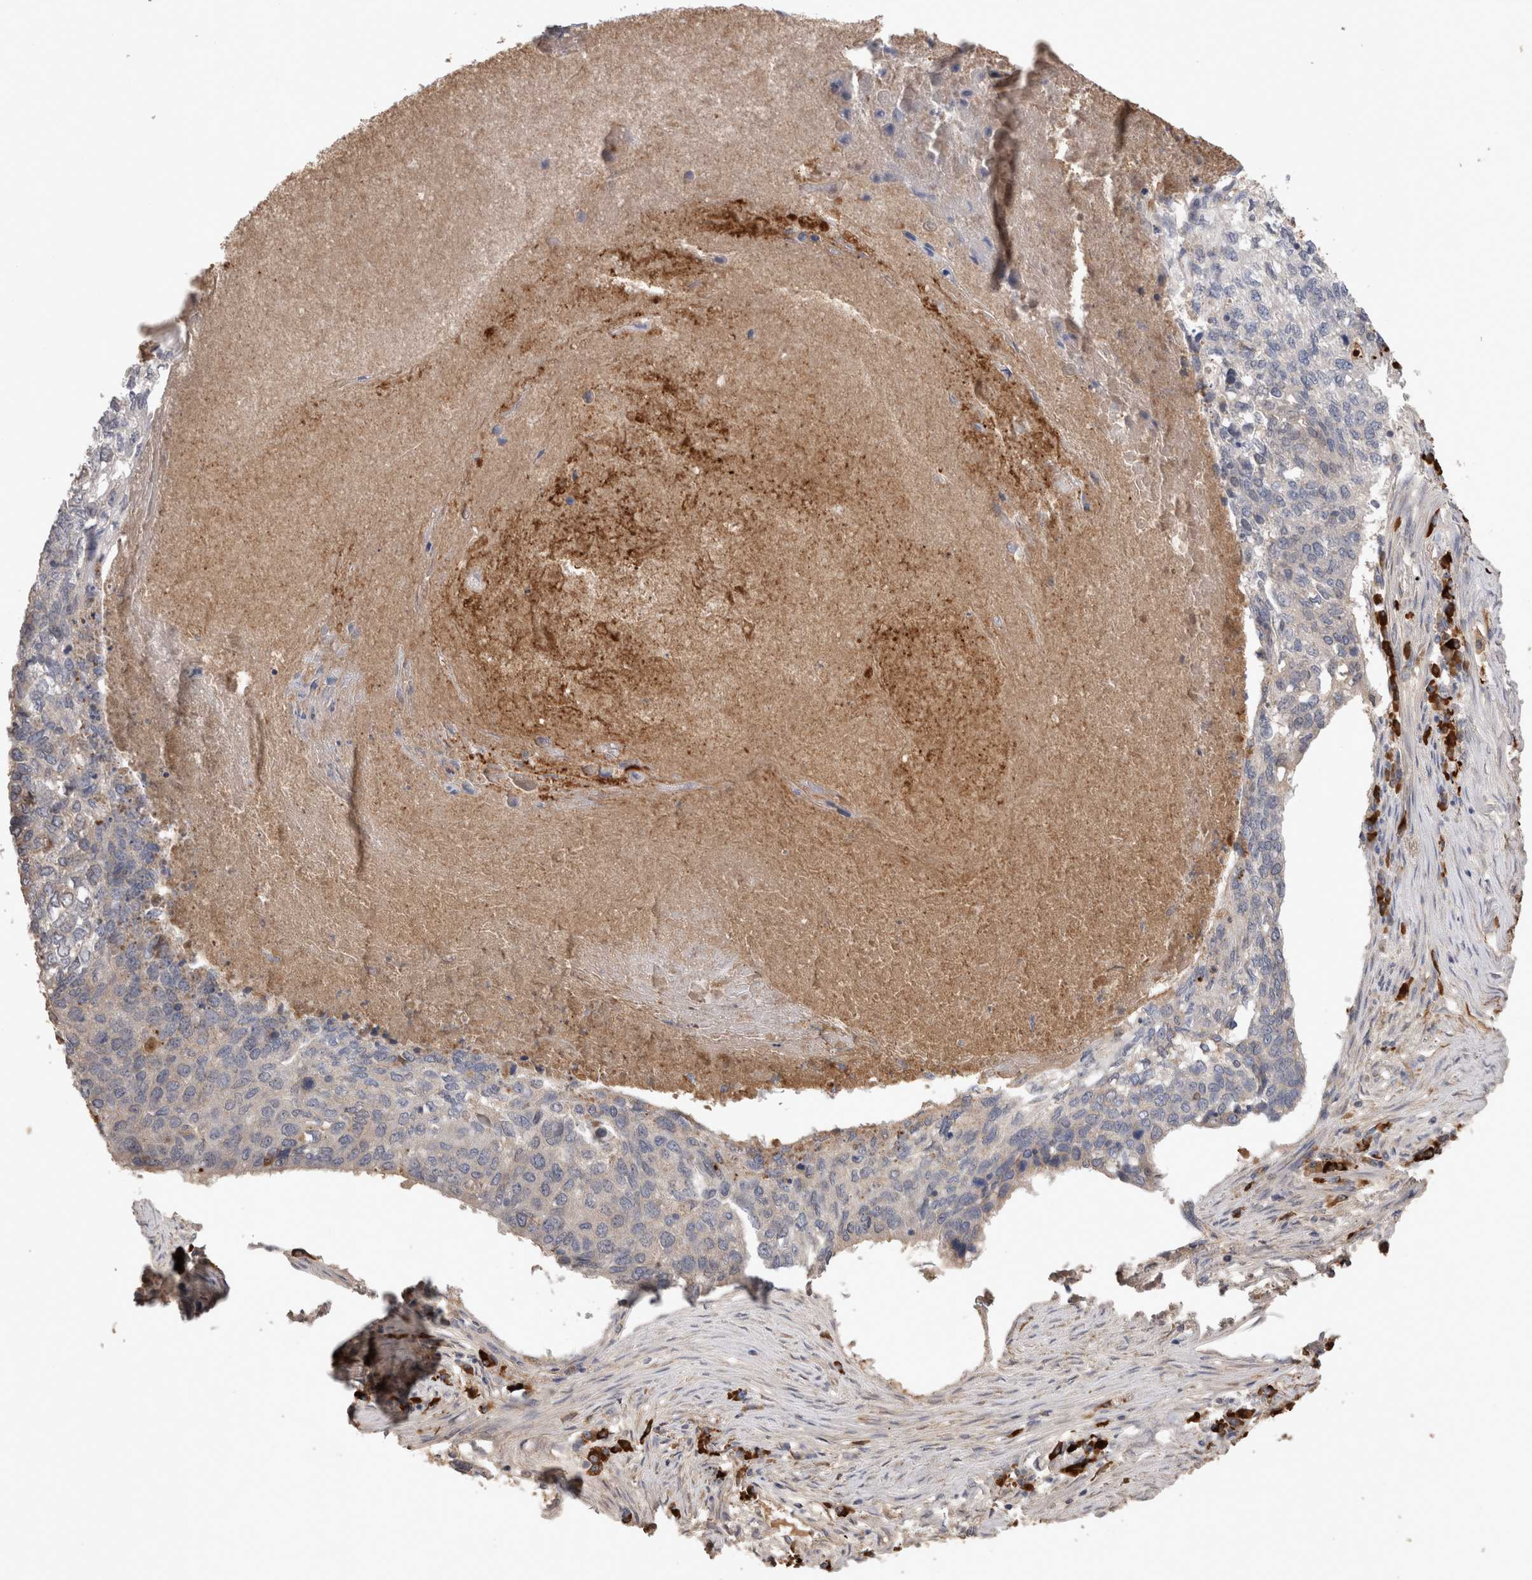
{"staining": {"intensity": "negative", "quantity": "none", "location": "none"}, "tissue": "lung cancer", "cell_type": "Tumor cells", "image_type": "cancer", "snomed": [{"axis": "morphology", "description": "Squamous cell carcinoma, NOS"}, {"axis": "topography", "description": "Lung"}], "caption": "An IHC image of lung cancer is shown. There is no staining in tumor cells of lung cancer.", "gene": "PPP3CC", "patient": {"sex": "female", "age": 63}}